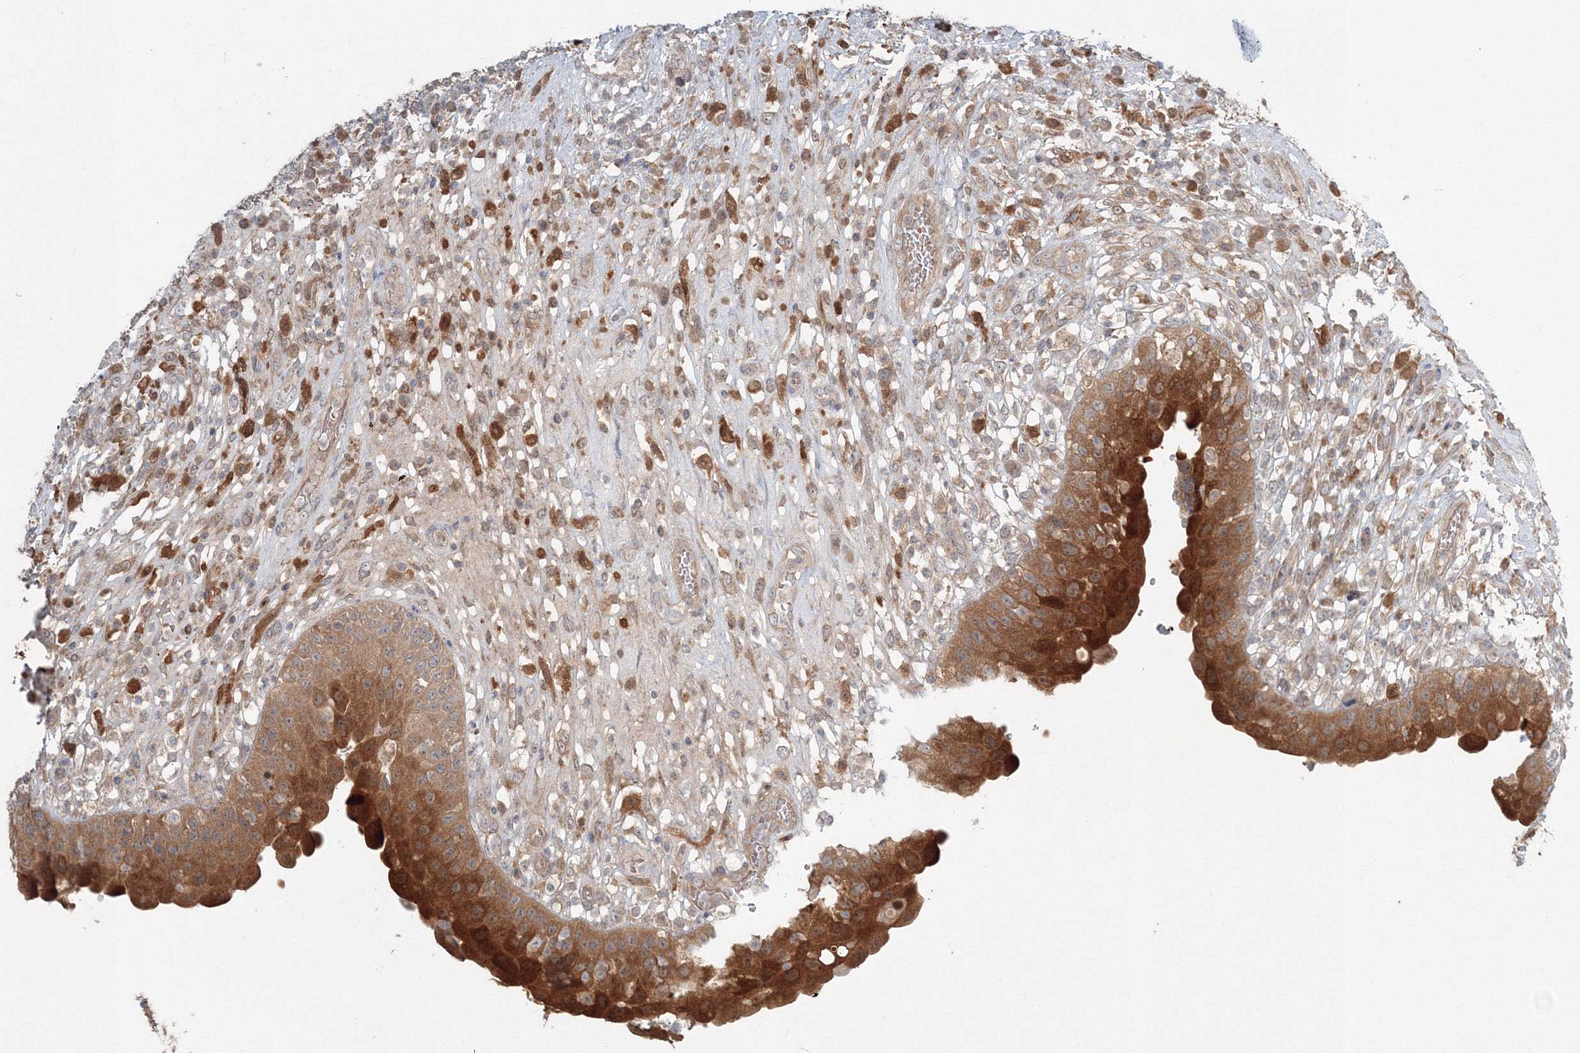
{"staining": {"intensity": "strong", "quantity": ">75%", "location": "cytoplasmic/membranous"}, "tissue": "urinary bladder", "cell_type": "Urothelial cells", "image_type": "normal", "snomed": [{"axis": "morphology", "description": "Normal tissue, NOS"}, {"axis": "topography", "description": "Urinary bladder"}], "caption": "This histopathology image displays immunohistochemistry staining of benign urinary bladder, with high strong cytoplasmic/membranous expression in about >75% of urothelial cells.", "gene": "MKRN2", "patient": {"sex": "female", "age": 62}}